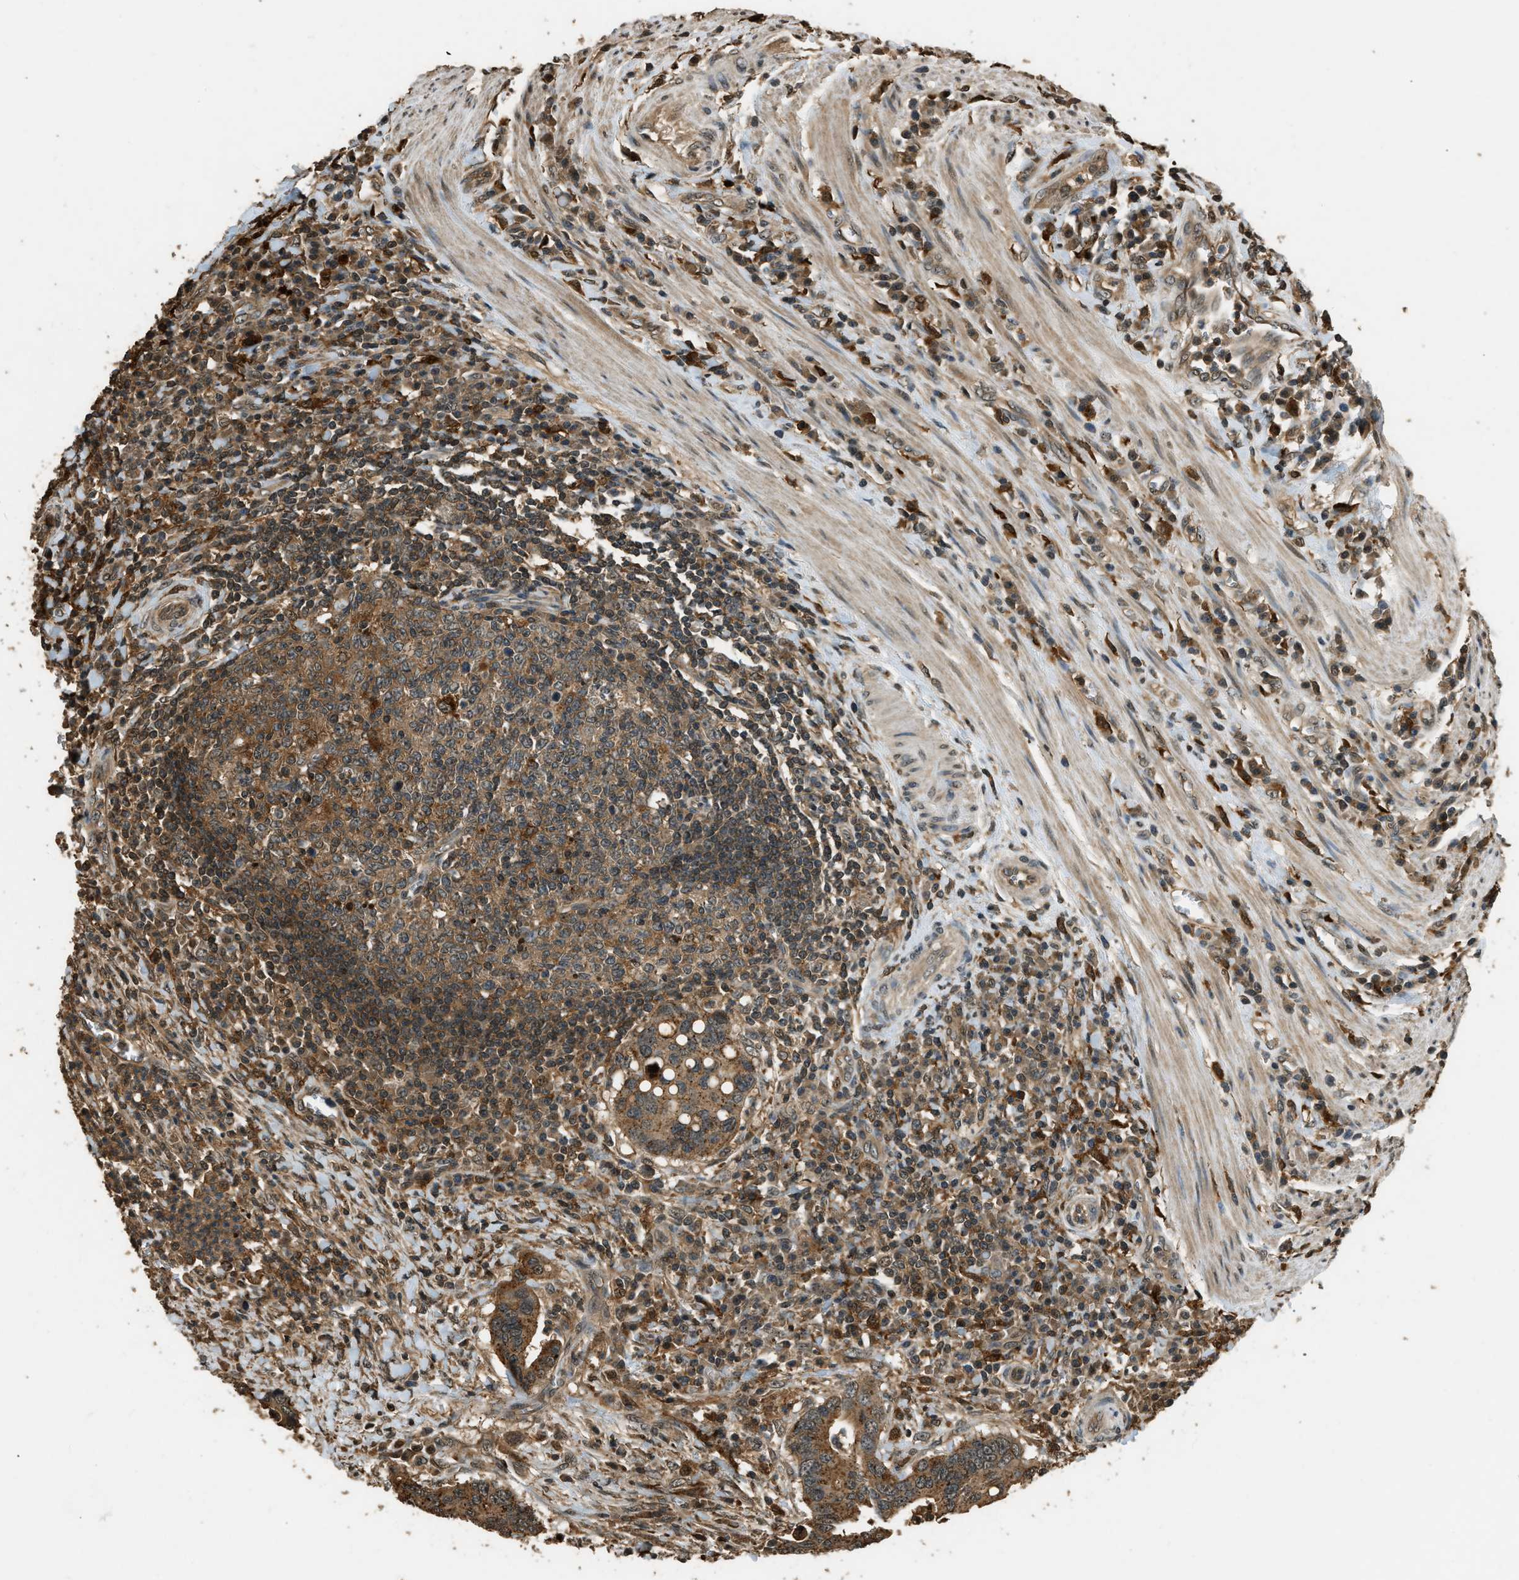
{"staining": {"intensity": "moderate", "quantity": ">75%", "location": "cytoplasmic/membranous"}, "tissue": "colorectal cancer", "cell_type": "Tumor cells", "image_type": "cancer", "snomed": [{"axis": "morphology", "description": "Inflammation, NOS"}, {"axis": "morphology", "description": "Adenocarcinoma, NOS"}, {"axis": "topography", "description": "Colon"}], "caption": "Colorectal cancer stained with a protein marker exhibits moderate staining in tumor cells.", "gene": "RAP2A", "patient": {"sex": "male", "age": 72}}